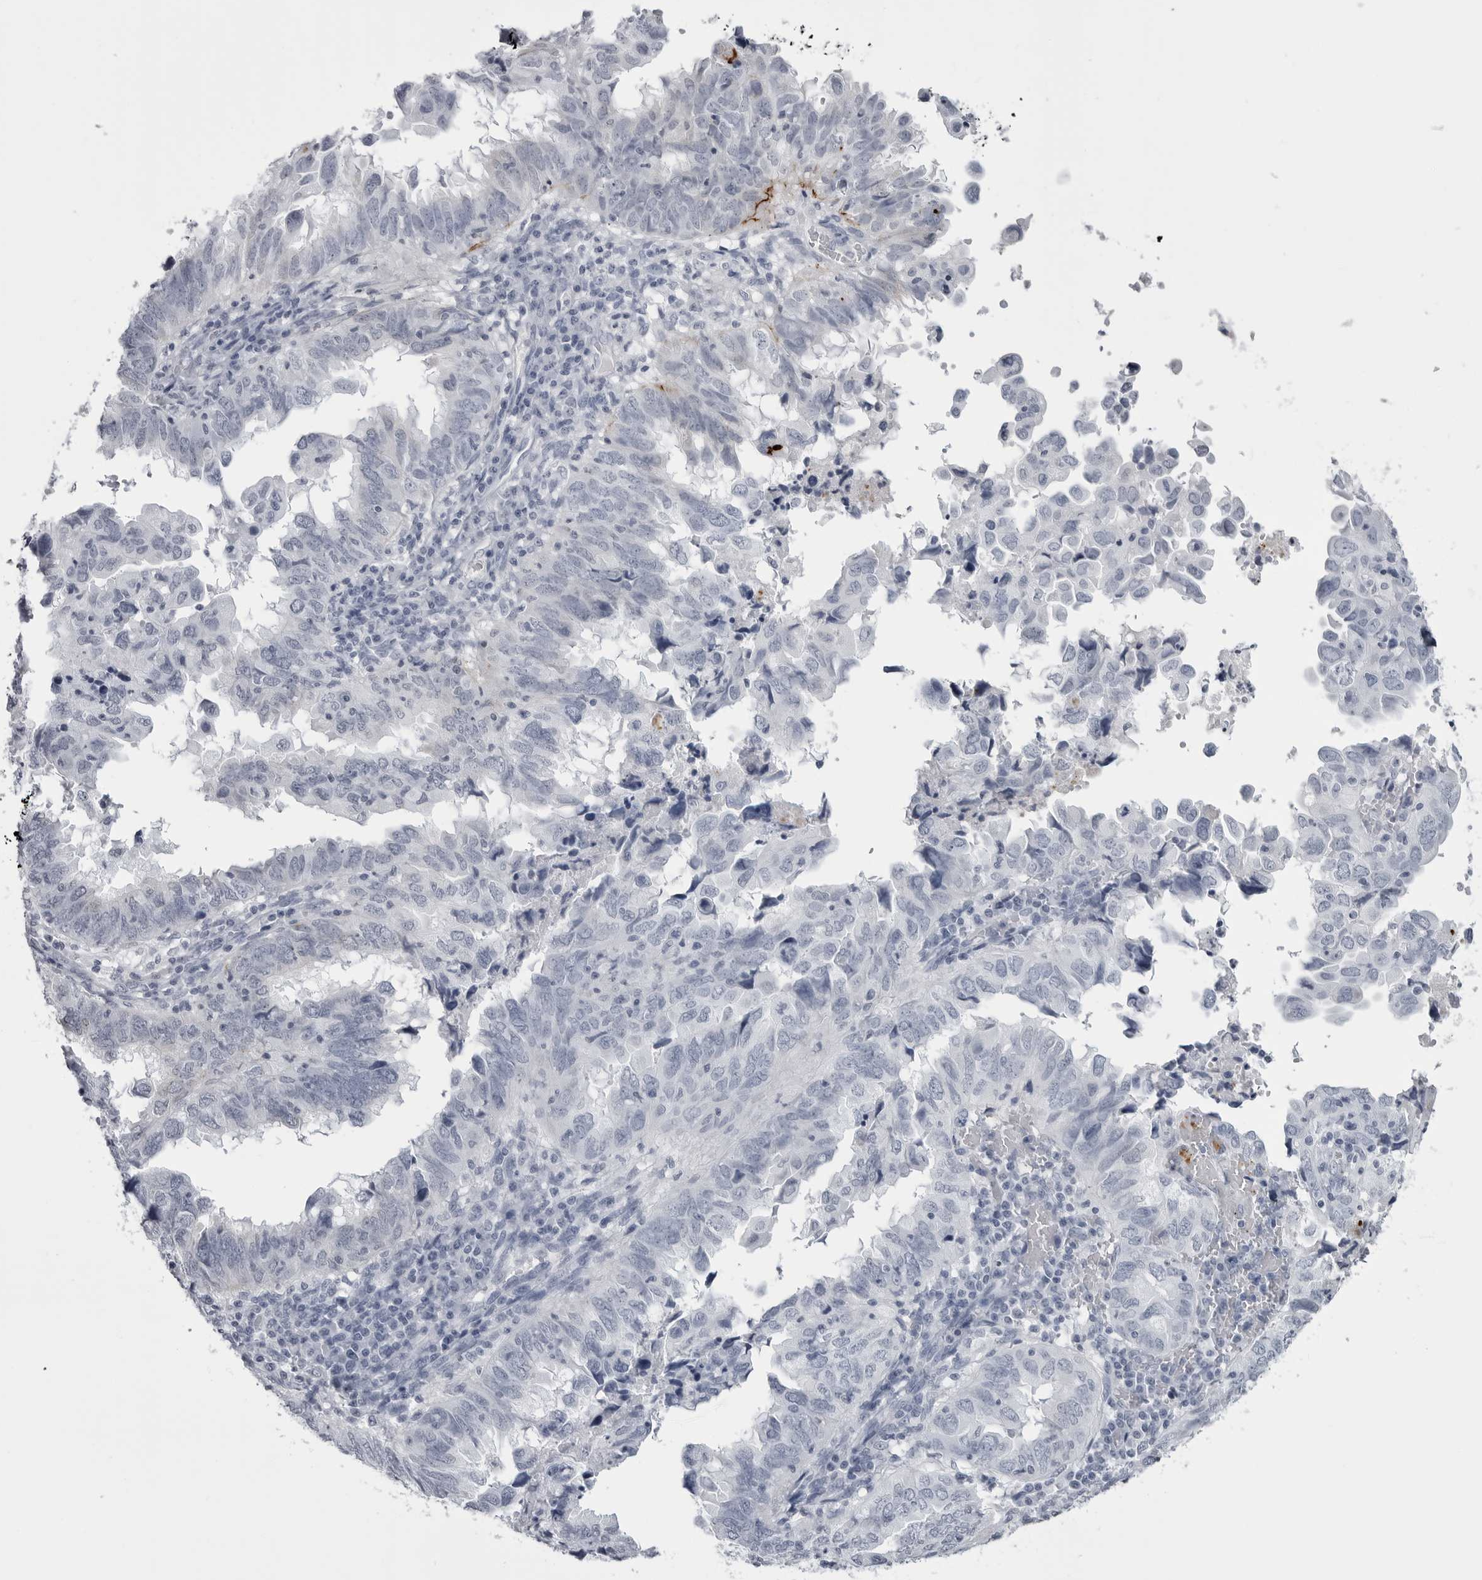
{"staining": {"intensity": "negative", "quantity": "none", "location": "none"}, "tissue": "endometrial cancer", "cell_type": "Tumor cells", "image_type": "cancer", "snomed": [{"axis": "morphology", "description": "Adenocarcinoma, NOS"}, {"axis": "topography", "description": "Uterus"}], "caption": "A histopathology image of human endometrial adenocarcinoma is negative for staining in tumor cells.", "gene": "COL26A1", "patient": {"sex": "female", "age": 77}}